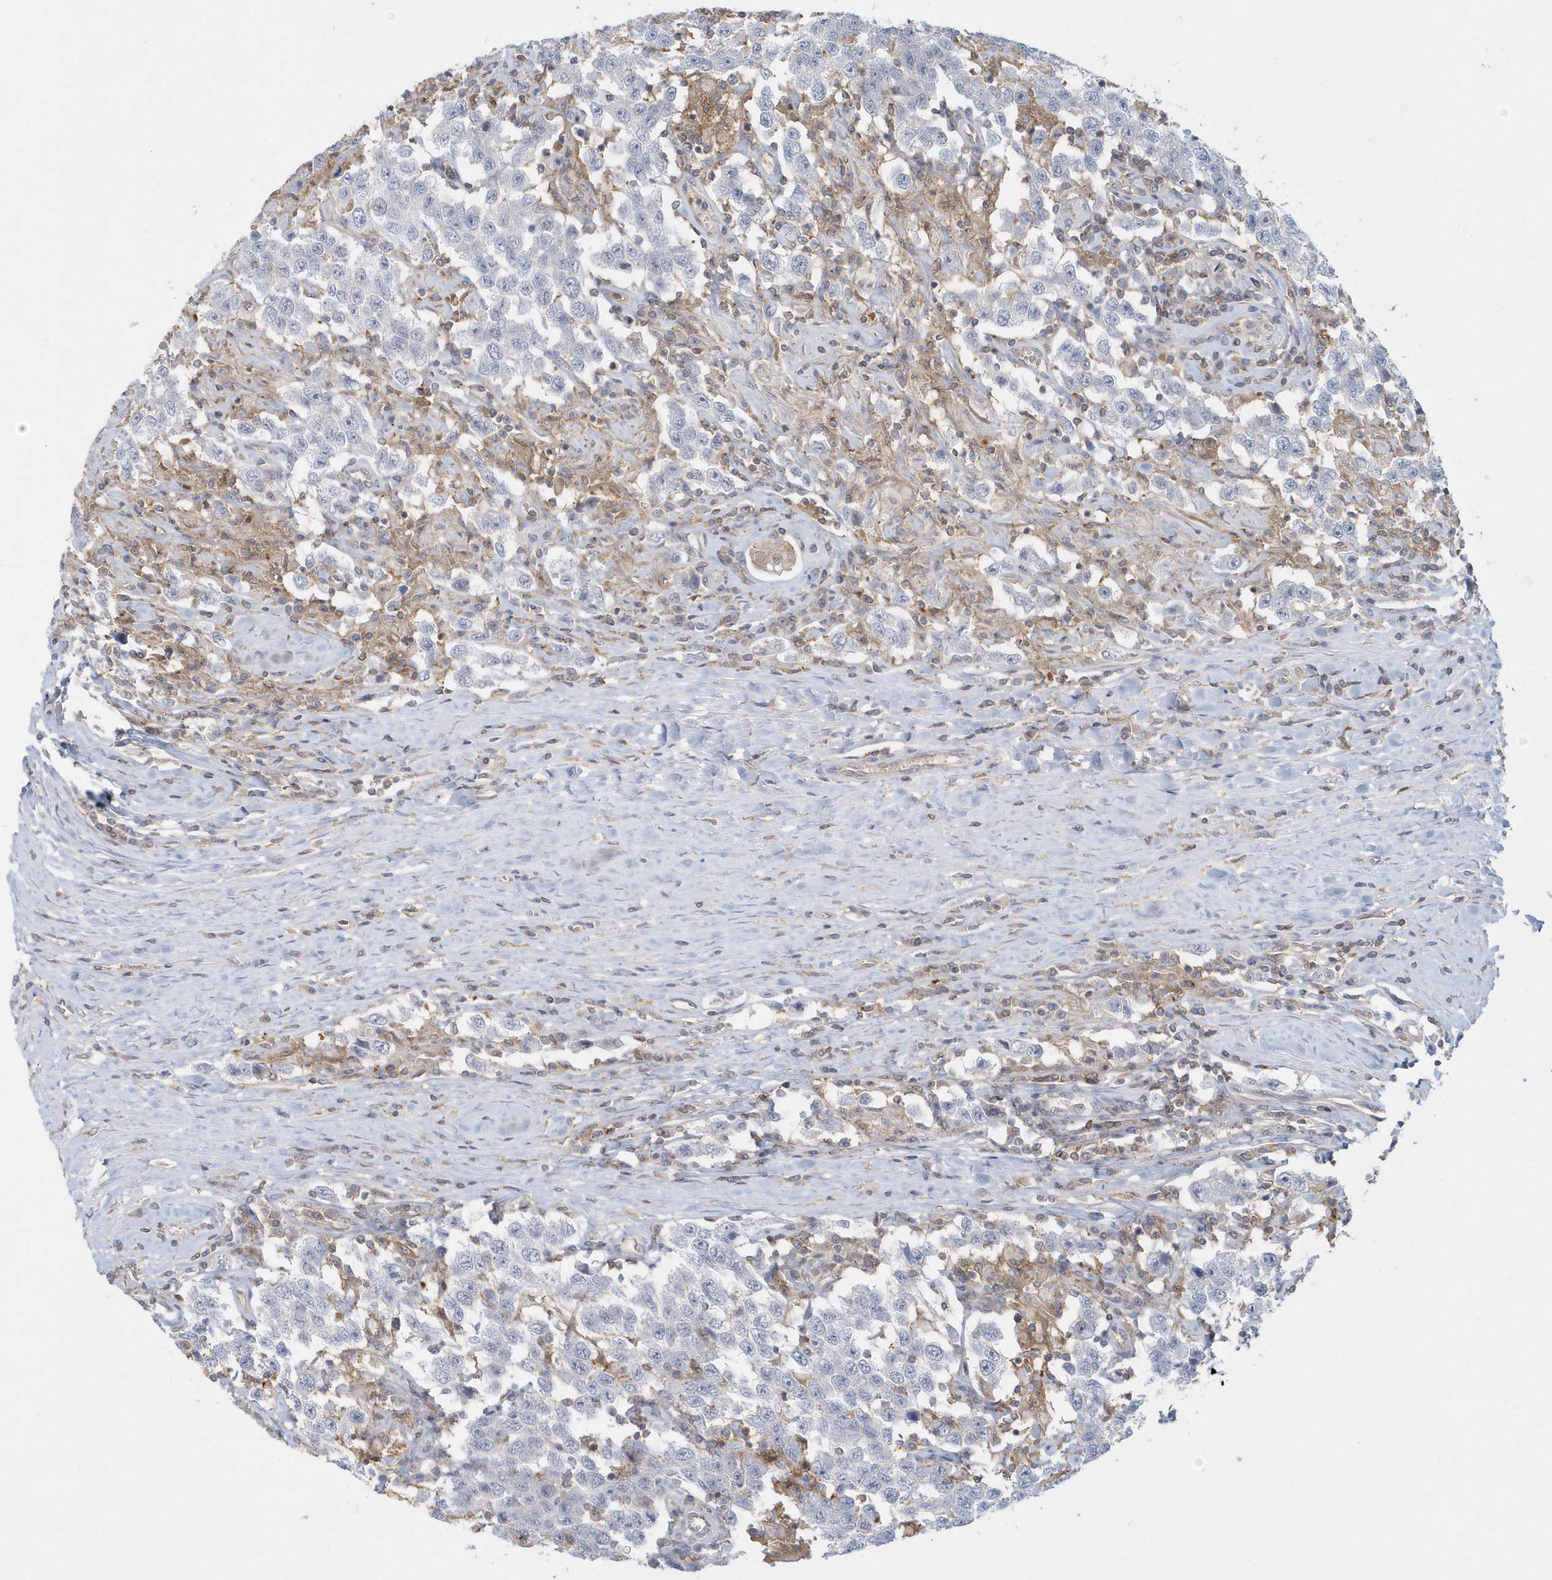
{"staining": {"intensity": "negative", "quantity": "none", "location": "none"}, "tissue": "testis cancer", "cell_type": "Tumor cells", "image_type": "cancer", "snomed": [{"axis": "morphology", "description": "Seminoma, NOS"}, {"axis": "topography", "description": "Testis"}], "caption": "The IHC photomicrograph has no significant staining in tumor cells of testis cancer tissue. (DAB immunohistochemistry, high magnification).", "gene": "RNF7", "patient": {"sex": "male", "age": 41}}